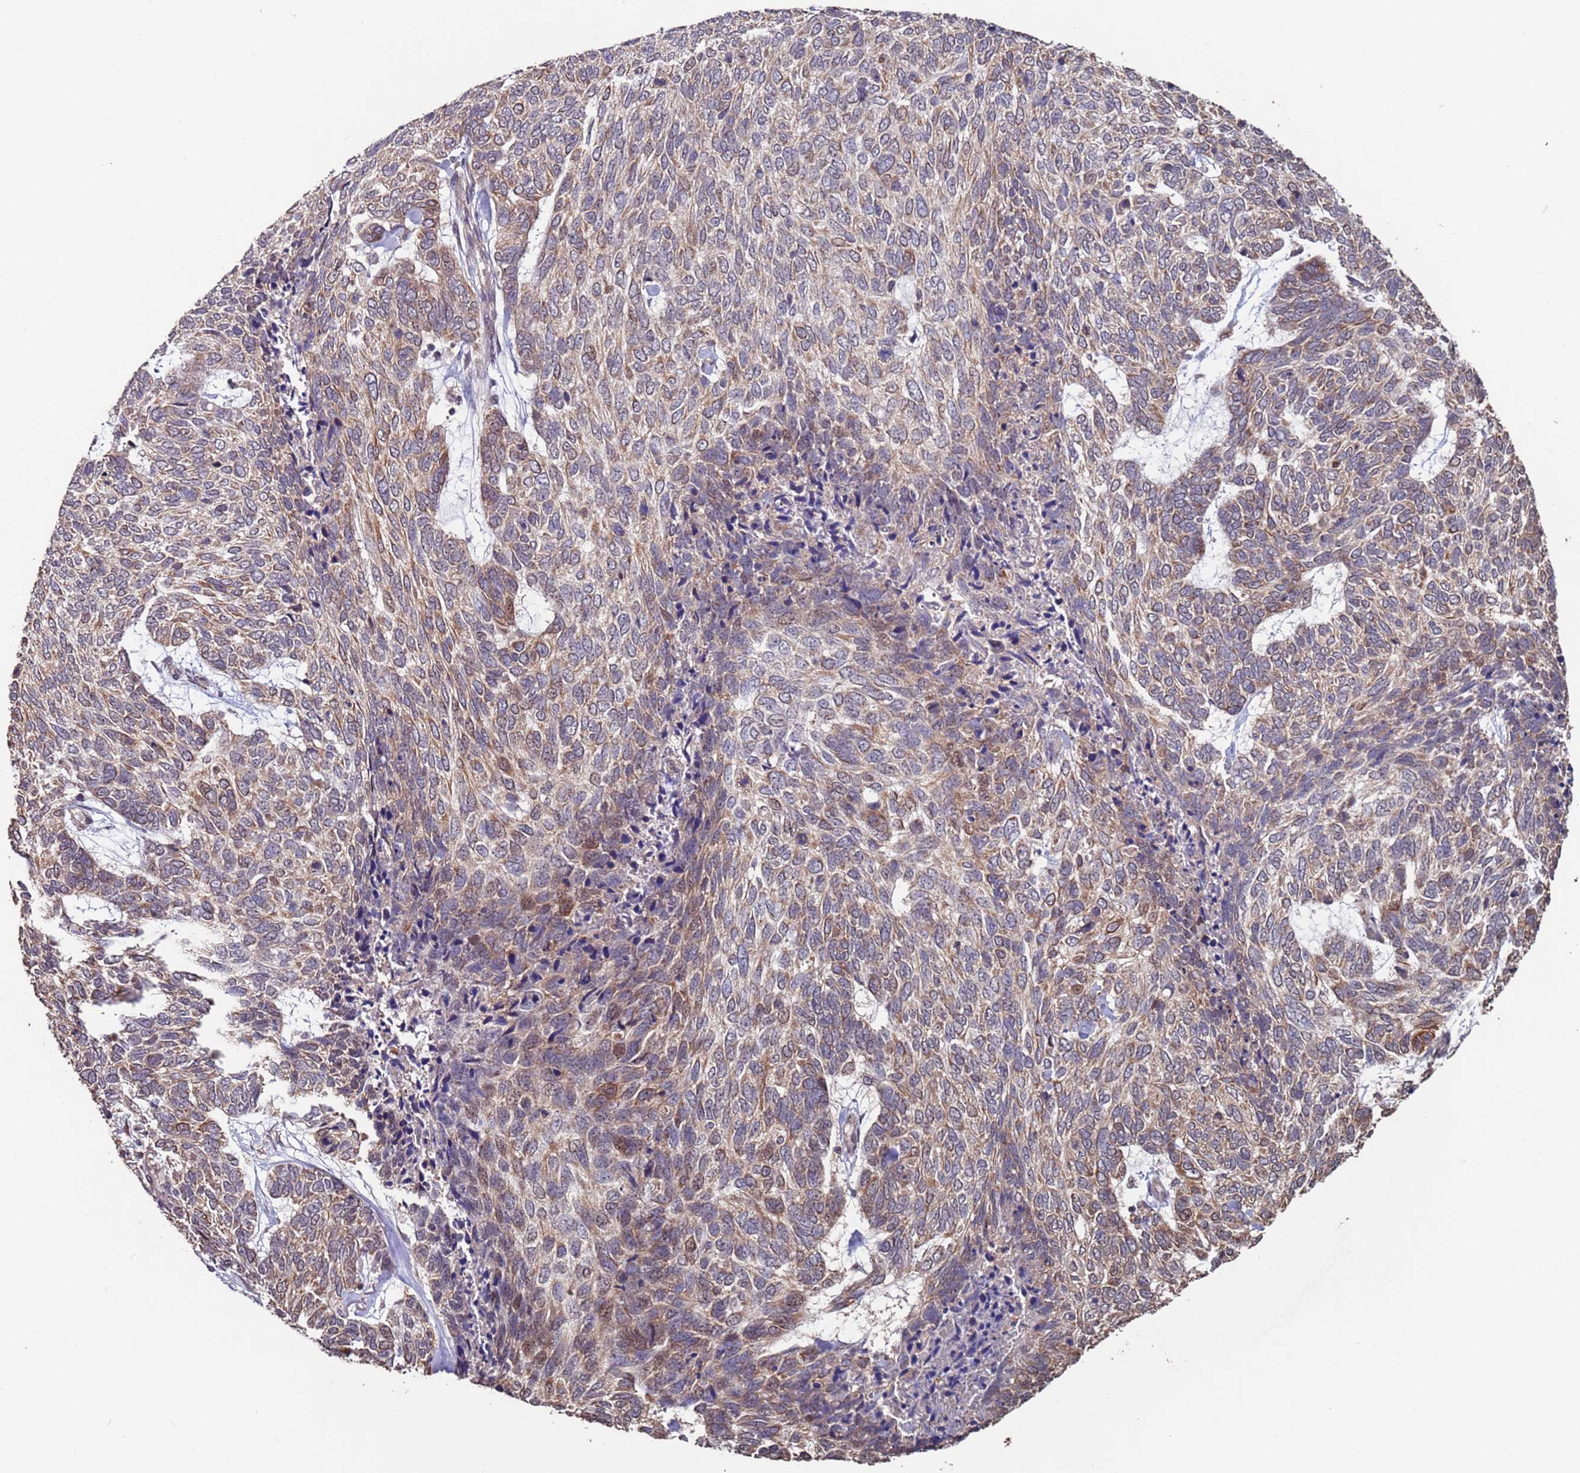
{"staining": {"intensity": "weak", "quantity": "25%-75%", "location": "cytoplasmic/membranous"}, "tissue": "skin cancer", "cell_type": "Tumor cells", "image_type": "cancer", "snomed": [{"axis": "morphology", "description": "Basal cell carcinoma"}, {"axis": "topography", "description": "Skin"}], "caption": "Tumor cells display low levels of weak cytoplasmic/membranous staining in about 25%-75% of cells in skin cancer.", "gene": "PRR7", "patient": {"sex": "female", "age": 65}}